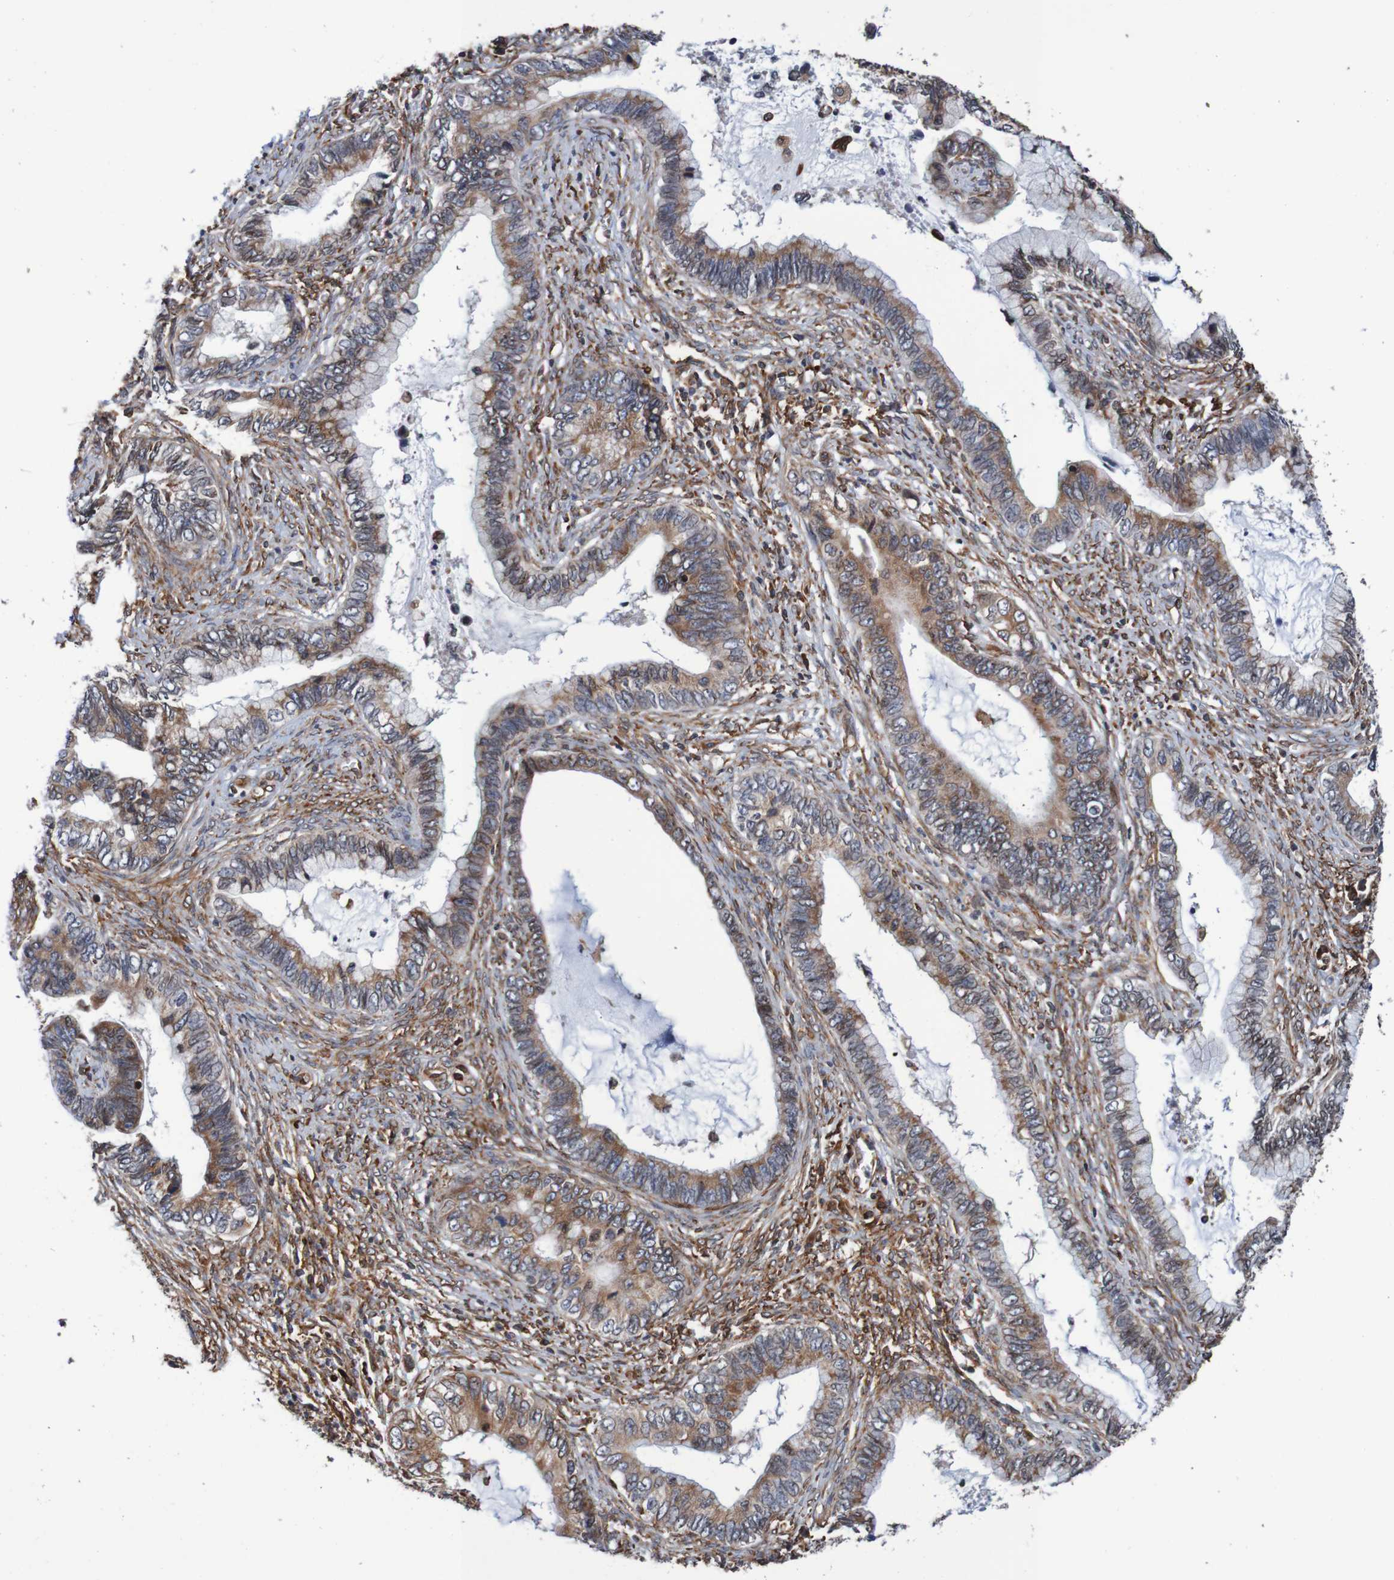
{"staining": {"intensity": "moderate", "quantity": ">75%", "location": "cytoplasmic/membranous"}, "tissue": "cervical cancer", "cell_type": "Tumor cells", "image_type": "cancer", "snomed": [{"axis": "morphology", "description": "Adenocarcinoma, NOS"}, {"axis": "topography", "description": "Cervix"}], "caption": "Immunohistochemical staining of cervical cancer (adenocarcinoma) demonstrates medium levels of moderate cytoplasmic/membranous protein staining in about >75% of tumor cells.", "gene": "TMEM109", "patient": {"sex": "female", "age": 44}}